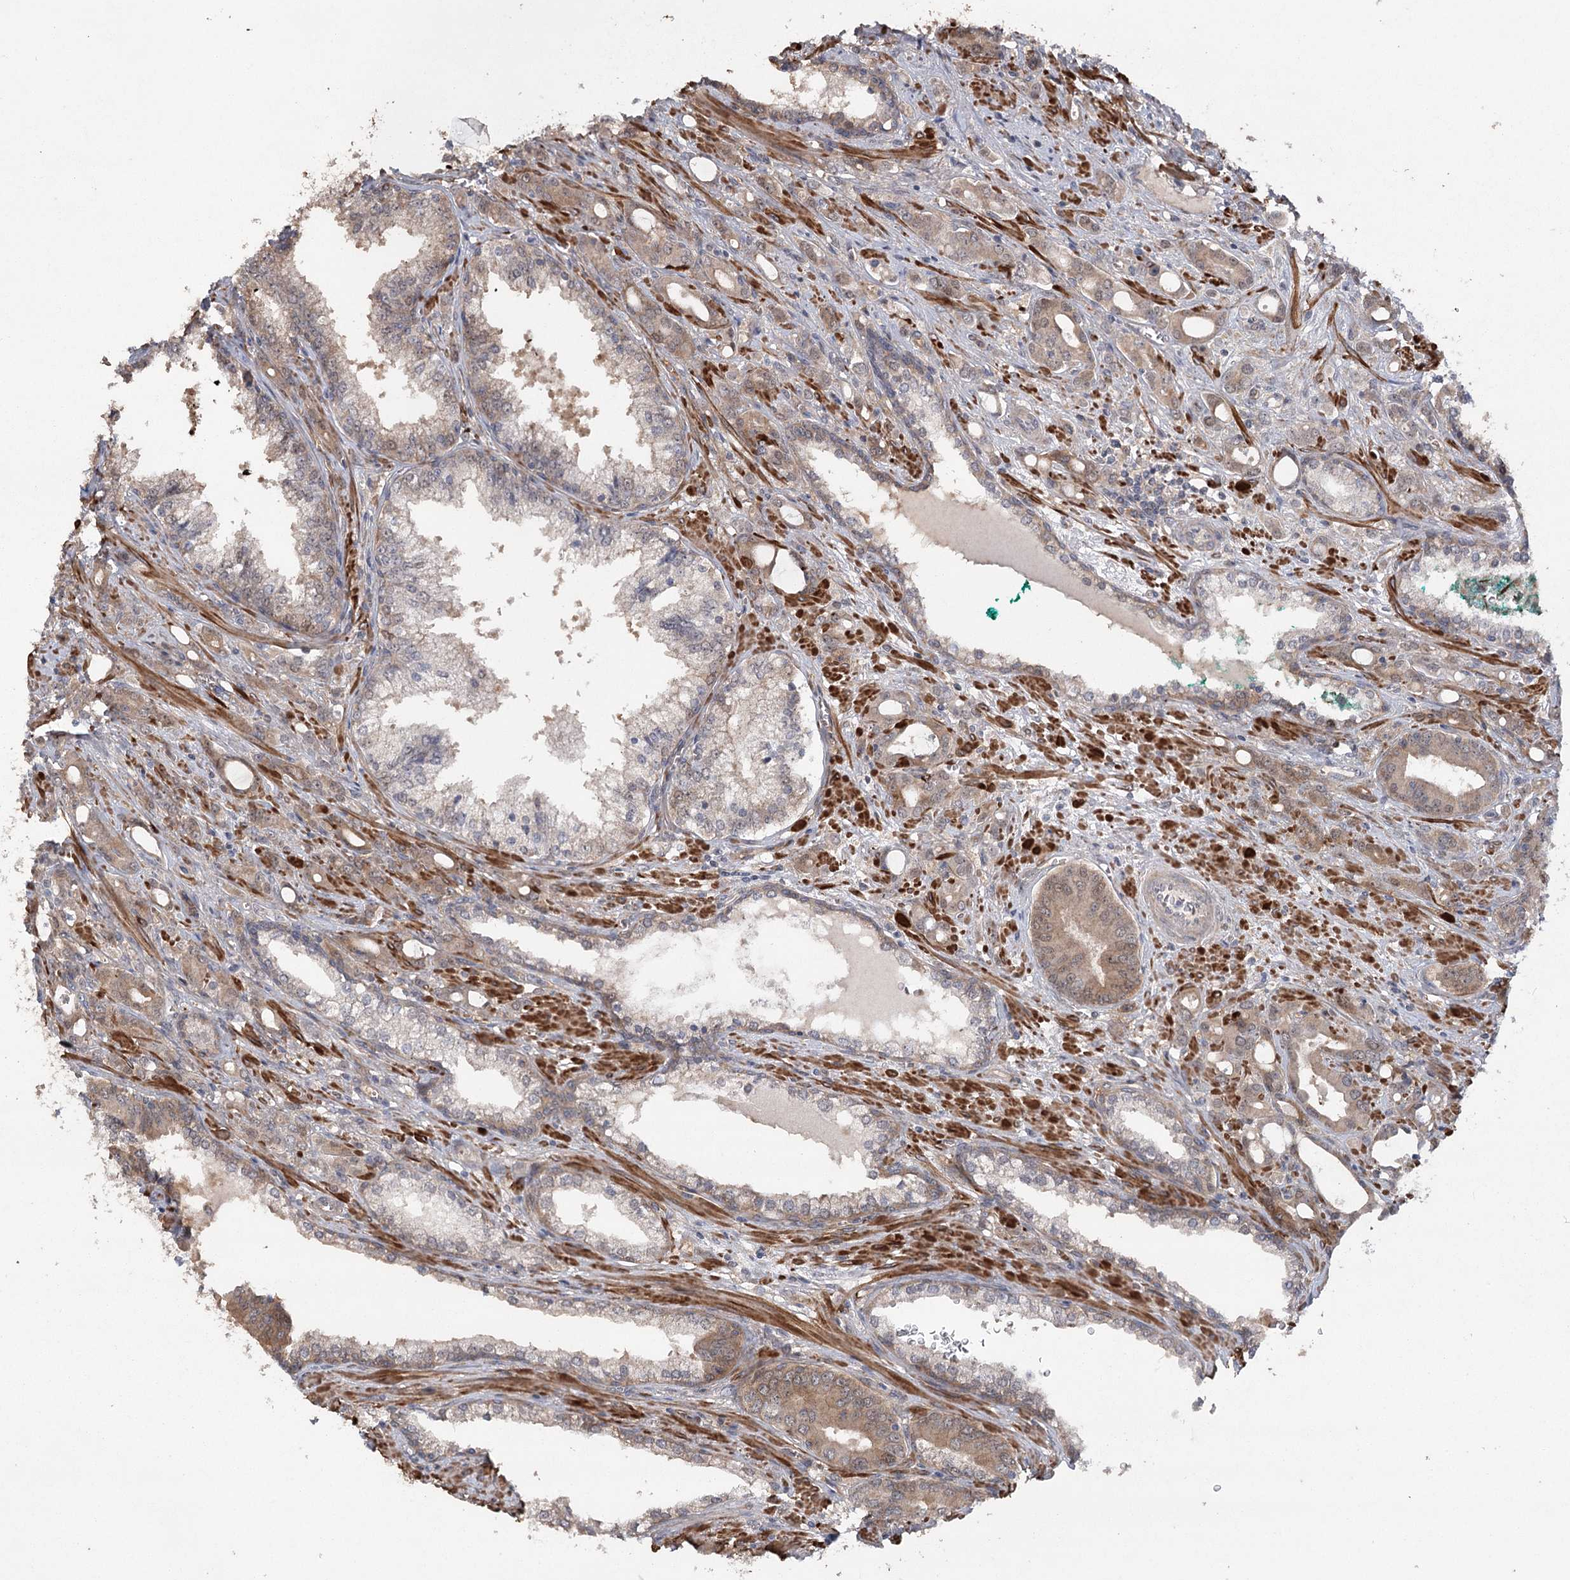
{"staining": {"intensity": "weak", "quantity": ">75%", "location": "cytoplasmic/membranous"}, "tissue": "prostate cancer", "cell_type": "Tumor cells", "image_type": "cancer", "snomed": [{"axis": "morphology", "description": "Adenocarcinoma, High grade"}, {"axis": "topography", "description": "Prostate"}], "caption": "Prostate adenocarcinoma (high-grade) tissue exhibits weak cytoplasmic/membranous staining in about >75% of tumor cells", "gene": "MAP3K13", "patient": {"sex": "male", "age": 72}}